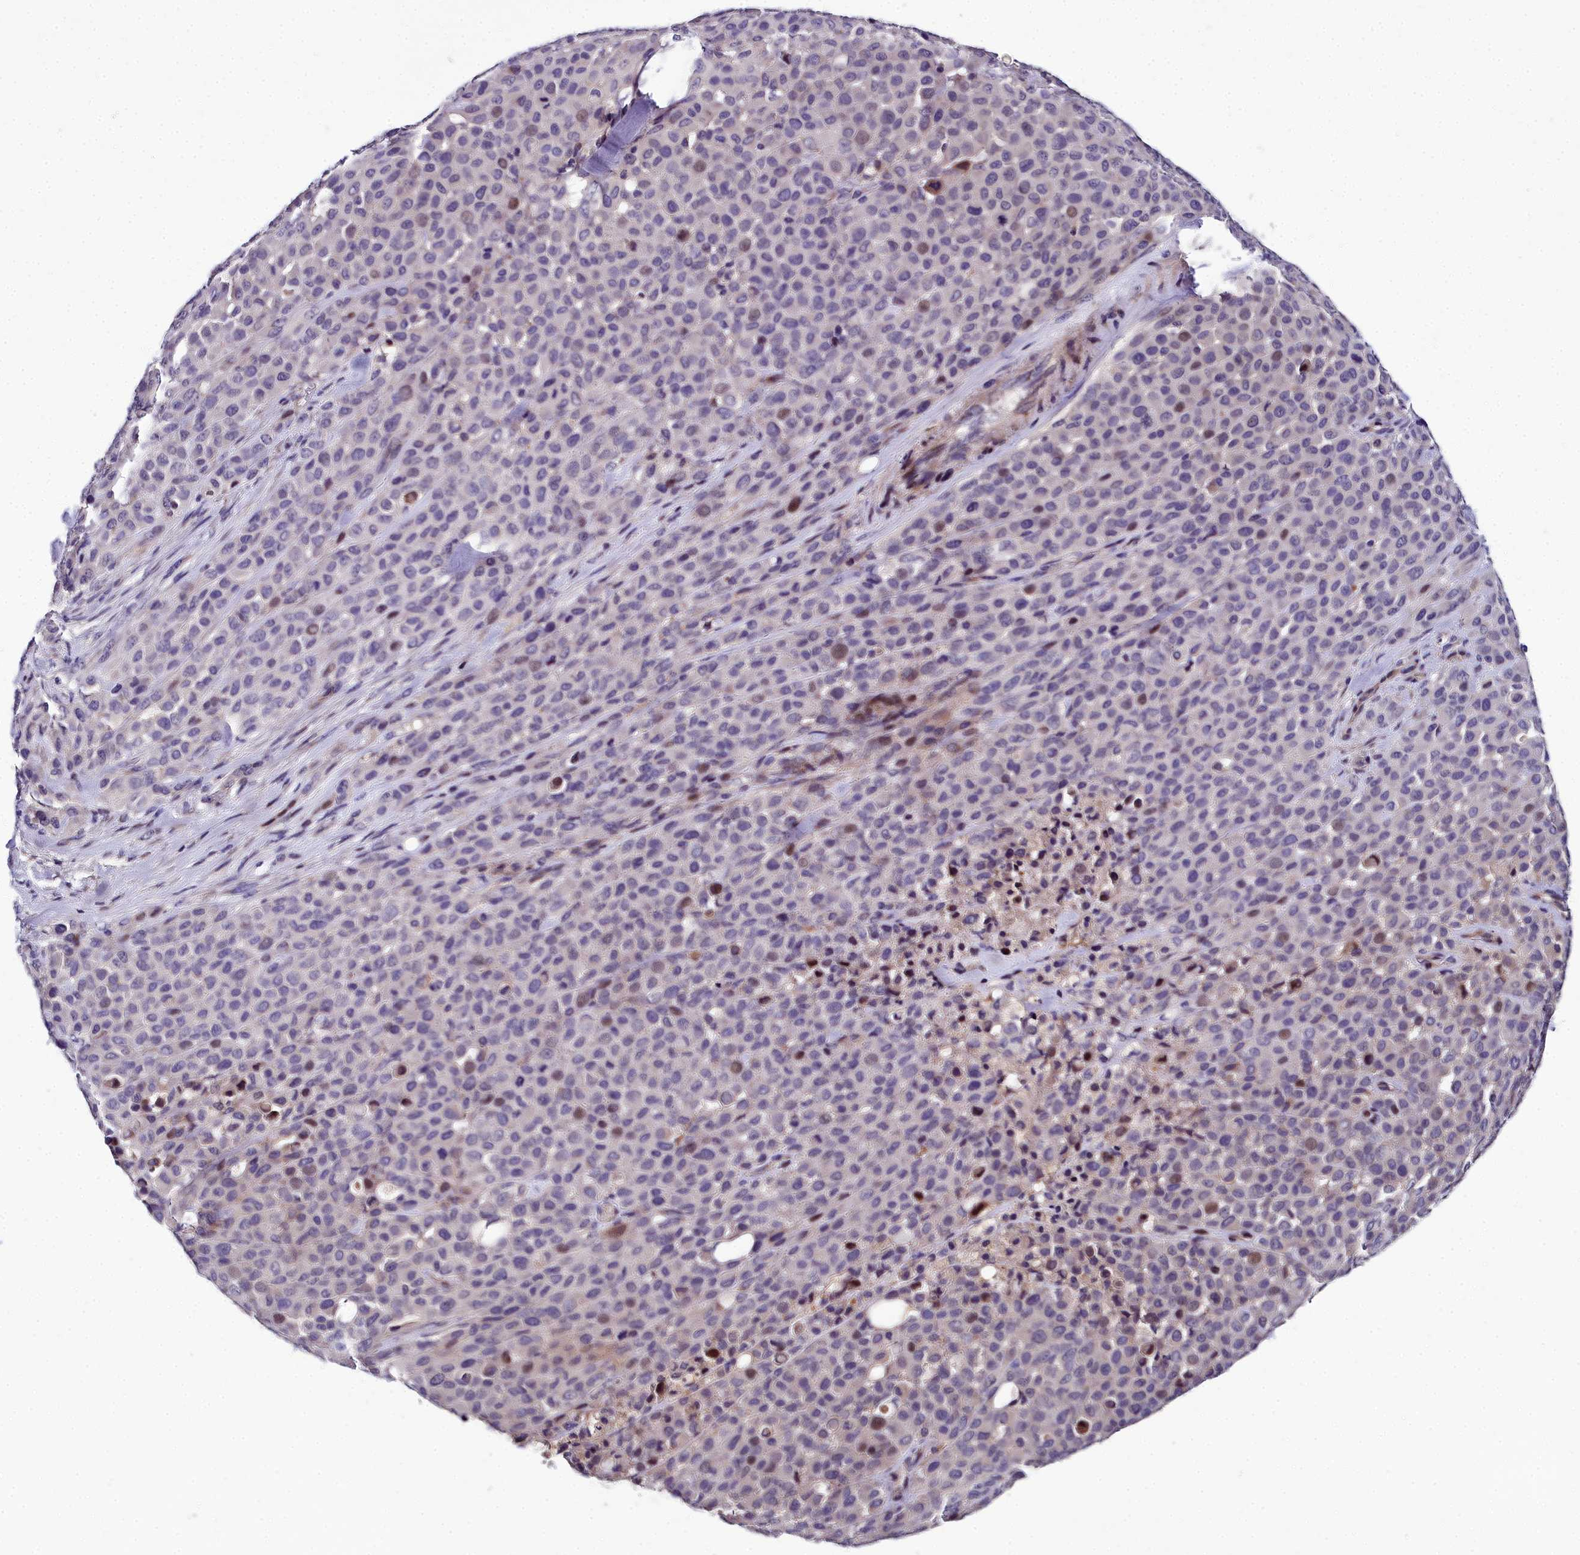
{"staining": {"intensity": "moderate", "quantity": "<25%", "location": "cytoplasmic/membranous,nuclear"}, "tissue": "melanoma", "cell_type": "Tumor cells", "image_type": "cancer", "snomed": [{"axis": "morphology", "description": "Malignant melanoma, Metastatic site"}, {"axis": "topography", "description": "Skin"}], "caption": "This is a histology image of IHC staining of melanoma, which shows moderate staining in the cytoplasmic/membranous and nuclear of tumor cells.", "gene": "NT5M", "patient": {"sex": "female", "age": 81}}